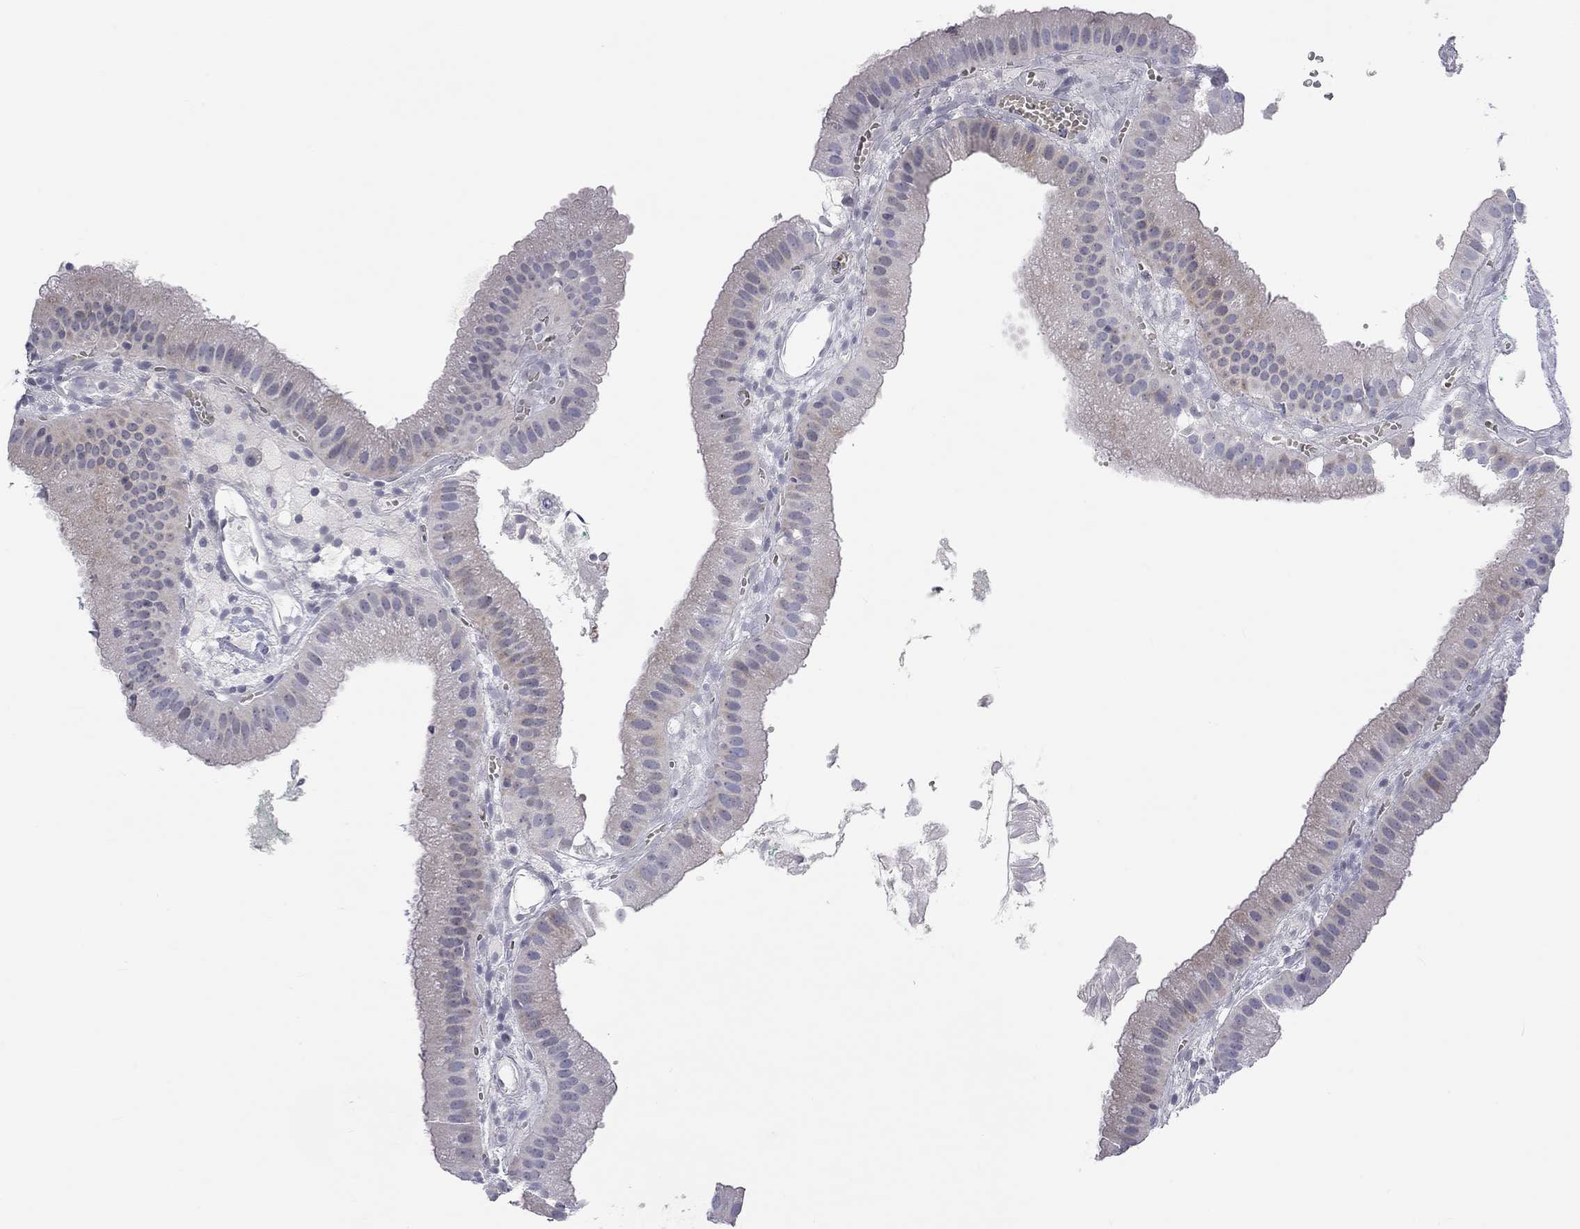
{"staining": {"intensity": "negative", "quantity": "none", "location": "none"}, "tissue": "gallbladder", "cell_type": "Glandular cells", "image_type": "normal", "snomed": [{"axis": "morphology", "description": "Normal tissue, NOS"}, {"axis": "topography", "description": "Gallbladder"}], "caption": "Immunohistochemistry micrograph of benign human gallbladder stained for a protein (brown), which shows no positivity in glandular cells.", "gene": "PCDHGC5", "patient": {"sex": "male", "age": 67}}